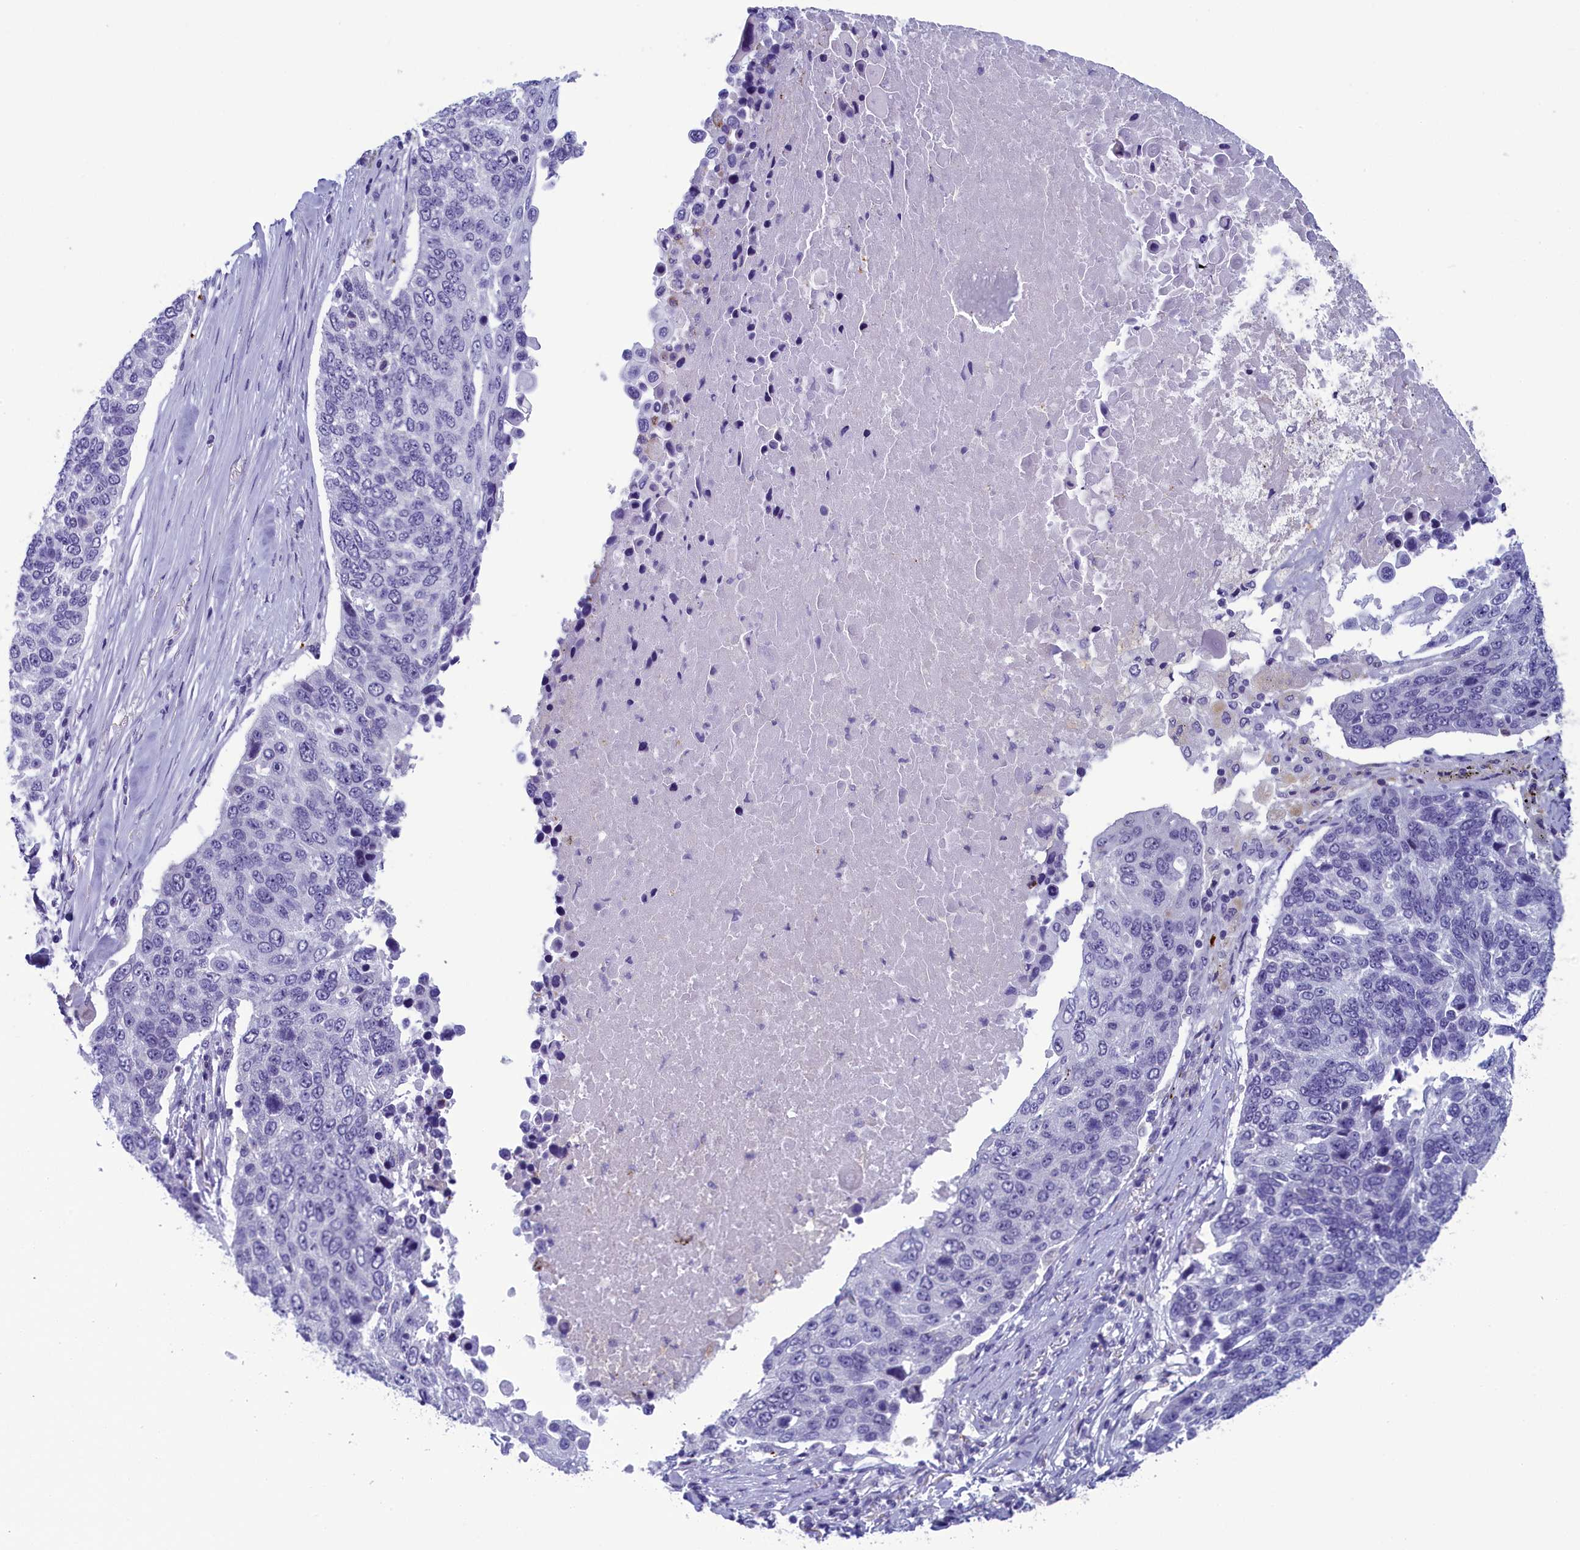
{"staining": {"intensity": "negative", "quantity": "none", "location": "none"}, "tissue": "lung cancer", "cell_type": "Tumor cells", "image_type": "cancer", "snomed": [{"axis": "morphology", "description": "Squamous cell carcinoma, NOS"}, {"axis": "topography", "description": "Lung"}], "caption": "This is a histopathology image of immunohistochemistry staining of lung cancer (squamous cell carcinoma), which shows no expression in tumor cells.", "gene": "AIFM2", "patient": {"sex": "male", "age": 66}}